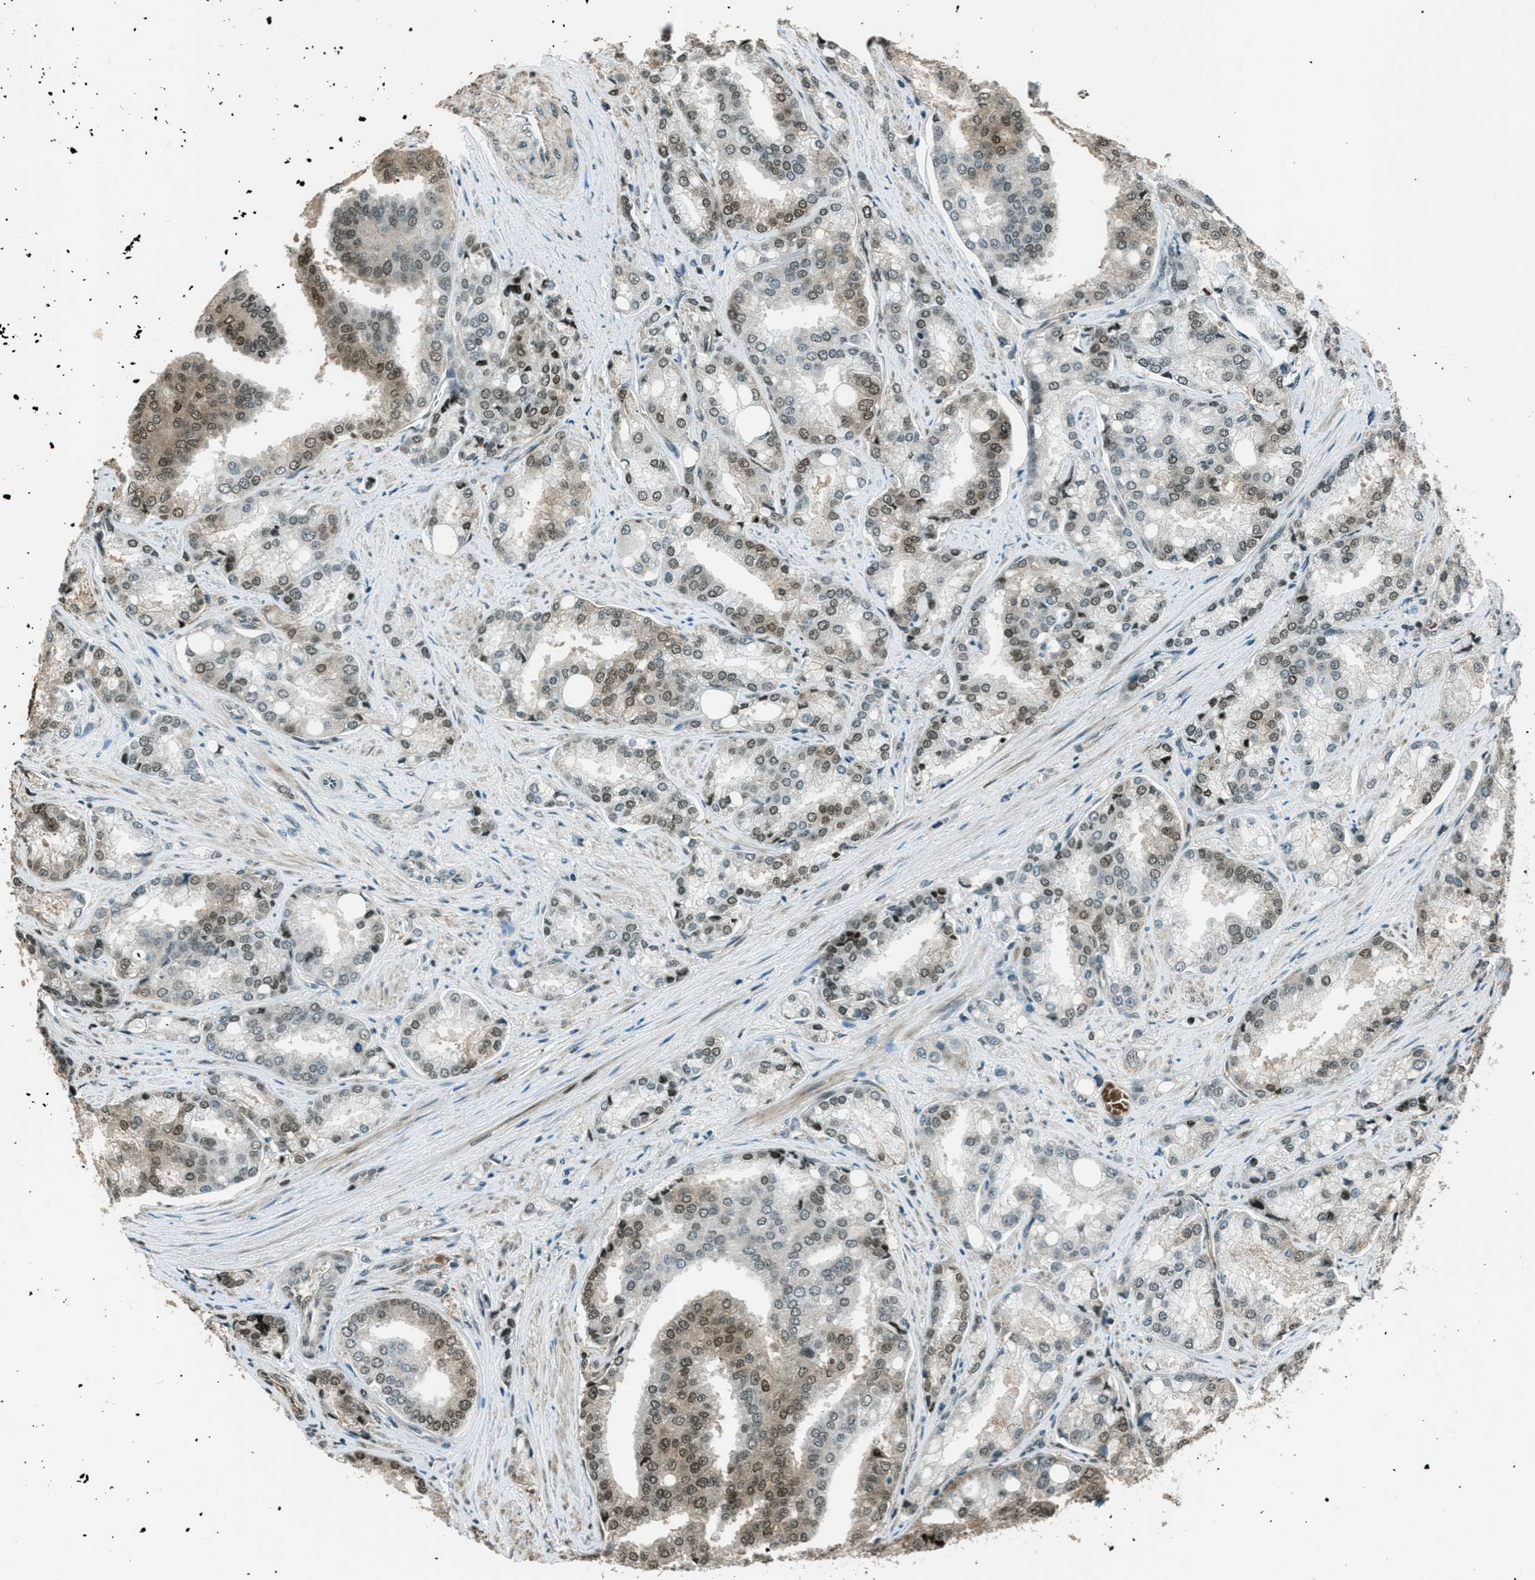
{"staining": {"intensity": "moderate", "quantity": "<25%", "location": "cytoplasmic/membranous,nuclear"}, "tissue": "prostate cancer", "cell_type": "Tumor cells", "image_type": "cancer", "snomed": [{"axis": "morphology", "description": "Adenocarcinoma, High grade"}, {"axis": "topography", "description": "Prostate"}], "caption": "This photomicrograph exhibits immunohistochemistry staining of prostate cancer, with low moderate cytoplasmic/membranous and nuclear staining in approximately <25% of tumor cells.", "gene": "TARDBP", "patient": {"sex": "male", "age": 50}}